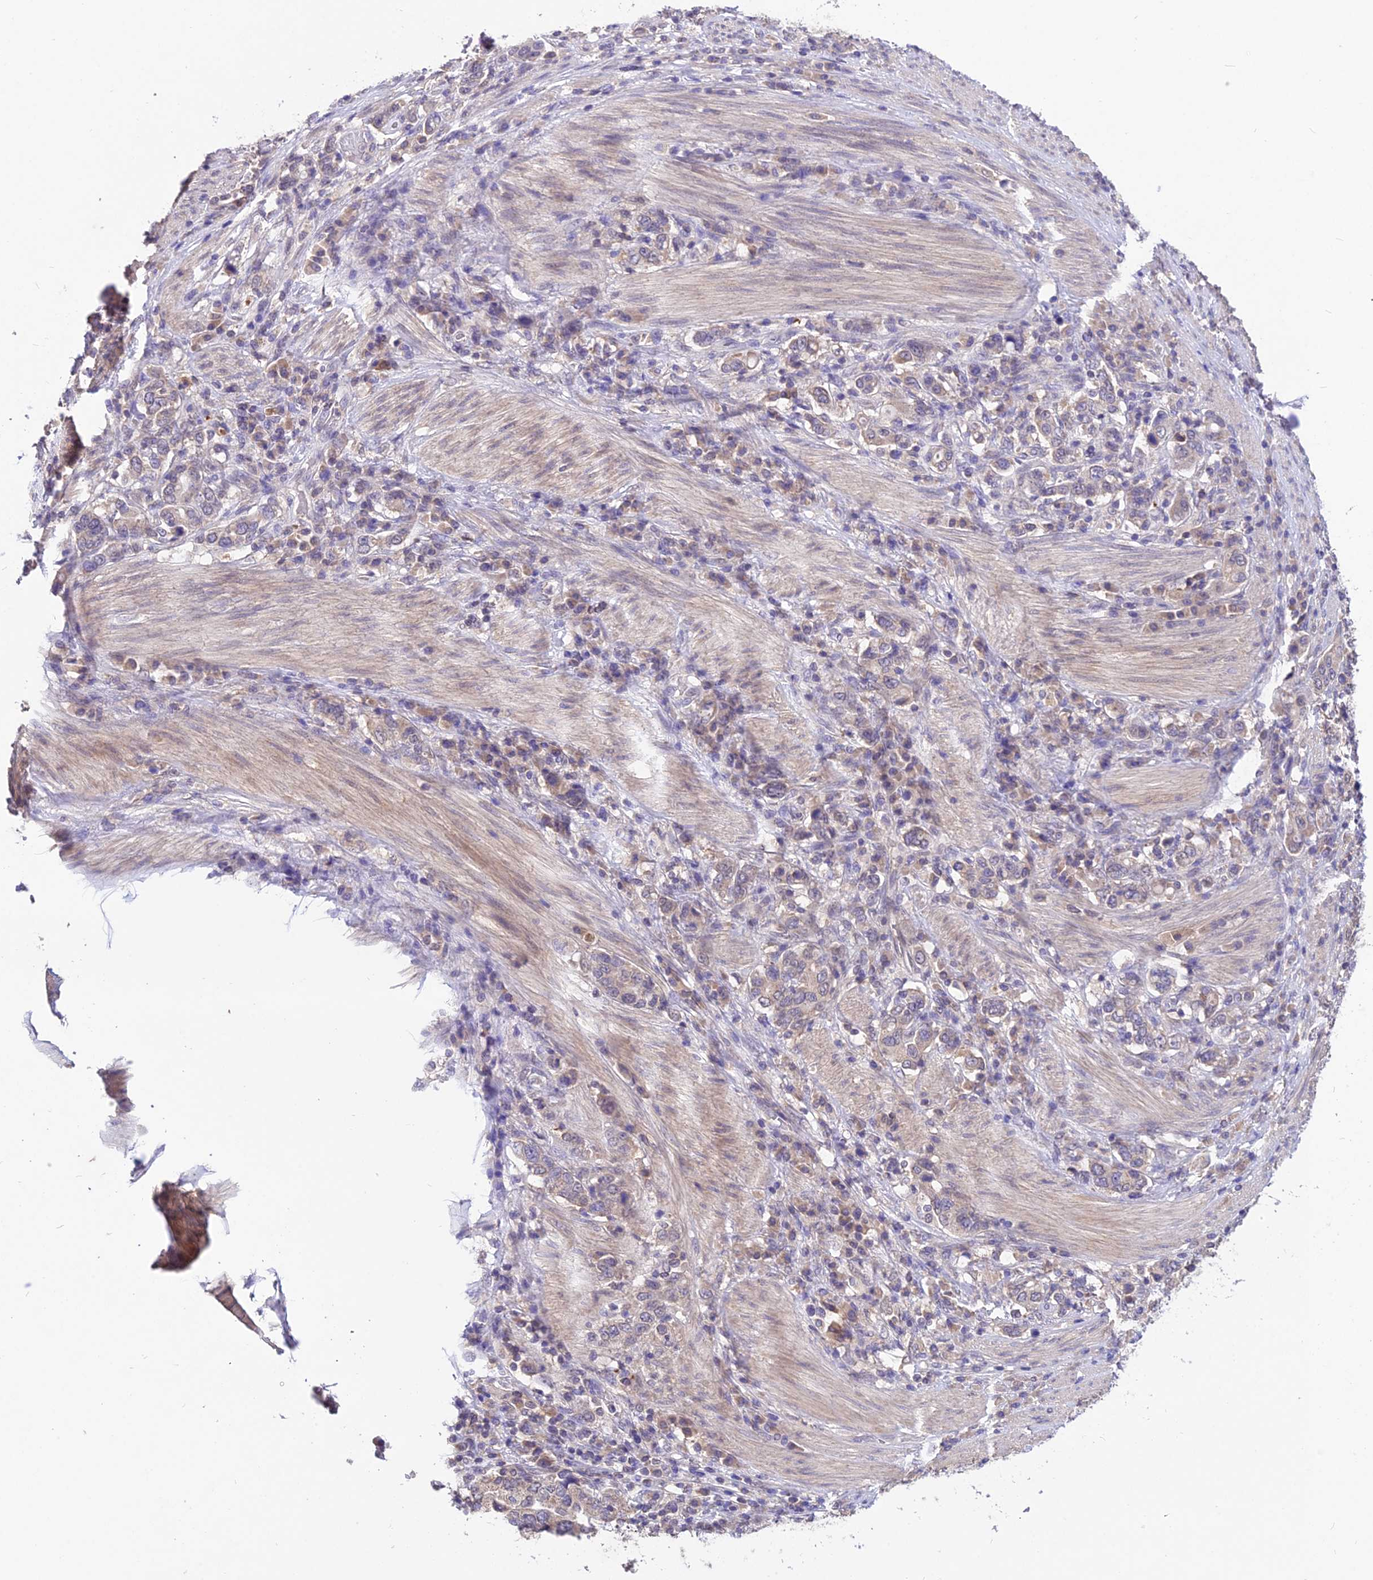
{"staining": {"intensity": "weak", "quantity": "<25%", "location": "cytoplasmic/membranous"}, "tissue": "stomach cancer", "cell_type": "Tumor cells", "image_type": "cancer", "snomed": [{"axis": "morphology", "description": "Adenocarcinoma, NOS"}, {"axis": "topography", "description": "Stomach, upper"}, {"axis": "topography", "description": "Stomach"}], "caption": "DAB (3,3'-diaminobenzidine) immunohistochemical staining of adenocarcinoma (stomach) demonstrates no significant staining in tumor cells.", "gene": "PGK1", "patient": {"sex": "male", "age": 62}}